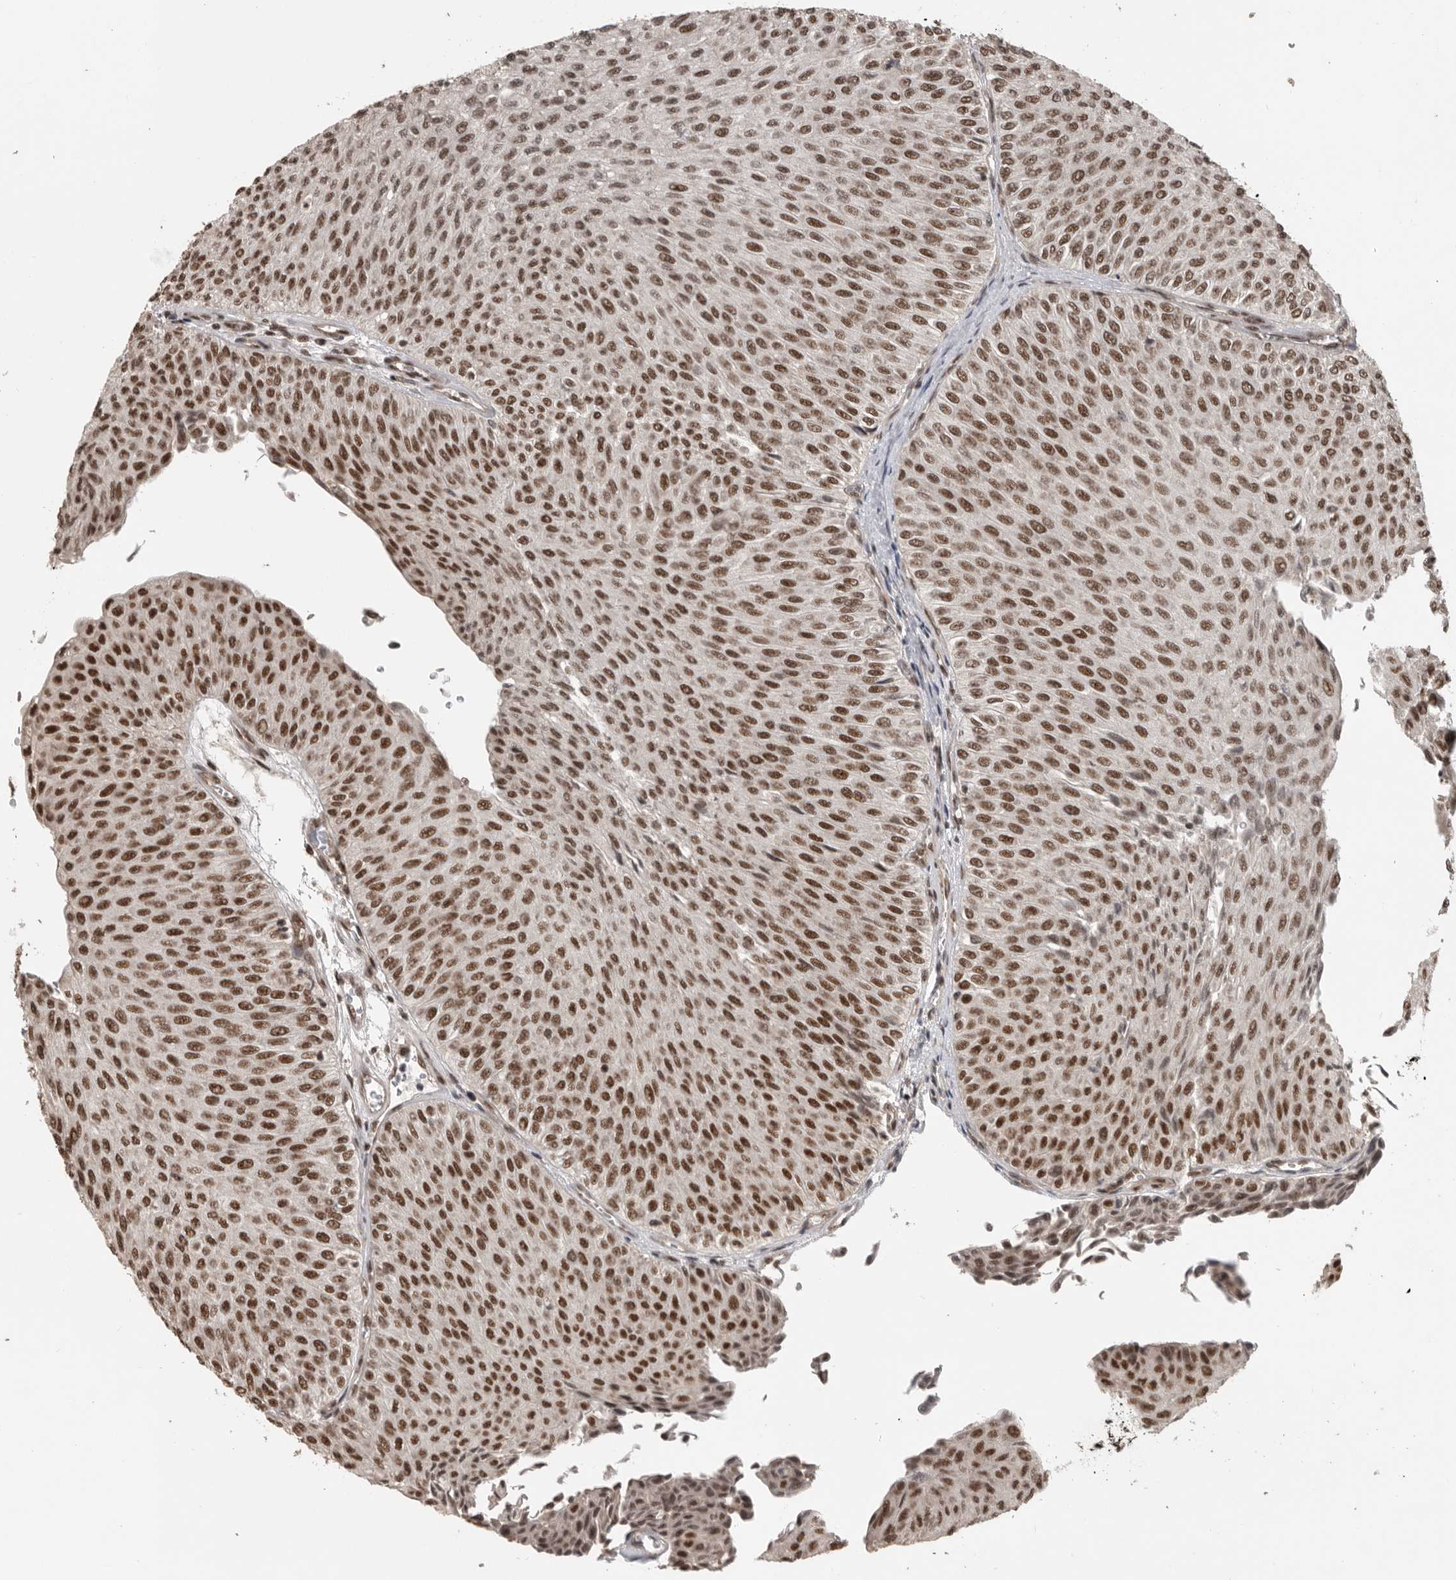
{"staining": {"intensity": "strong", "quantity": ">75%", "location": "nuclear"}, "tissue": "urothelial cancer", "cell_type": "Tumor cells", "image_type": "cancer", "snomed": [{"axis": "morphology", "description": "Urothelial carcinoma, Low grade"}, {"axis": "topography", "description": "Urinary bladder"}], "caption": "Immunohistochemistry (DAB (3,3'-diaminobenzidine)) staining of human urothelial cancer demonstrates strong nuclear protein staining in approximately >75% of tumor cells.", "gene": "CBLL1", "patient": {"sex": "male", "age": 78}}